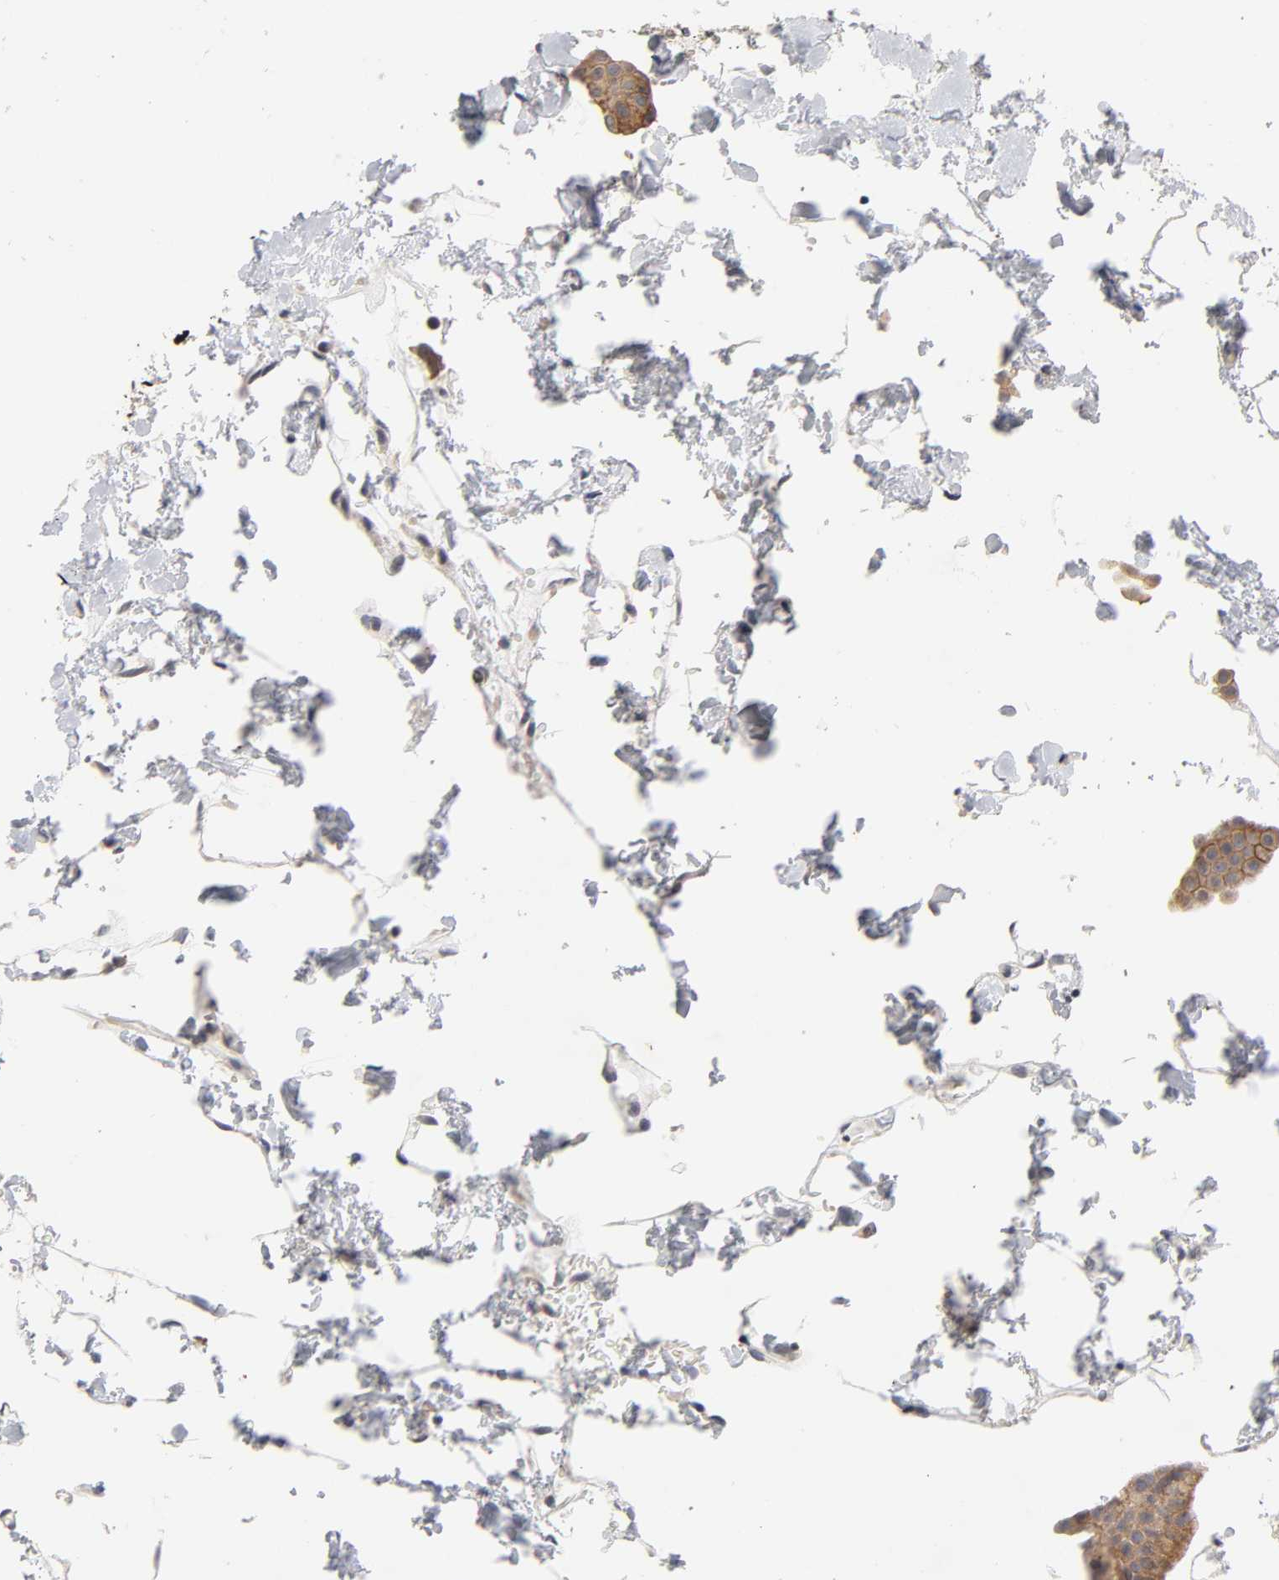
{"staining": {"intensity": "moderate", "quantity": ">75%", "location": "cytoplasmic/membranous"}, "tissue": "urothelial cancer", "cell_type": "Tumor cells", "image_type": "cancer", "snomed": [{"axis": "morphology", "description": "Urothelial carcinoma, Low grade"}, {"axis": "topography", "description": "Urinary bladder"}], "caption": "Urothelial cancer stained with a brown dye demonstrates moderate cytoplasmic/membranous positive positivity in approximately >75% of tumor cells.", "gene": "CXADR", "patient": {"sex": "female", "age": 60}}